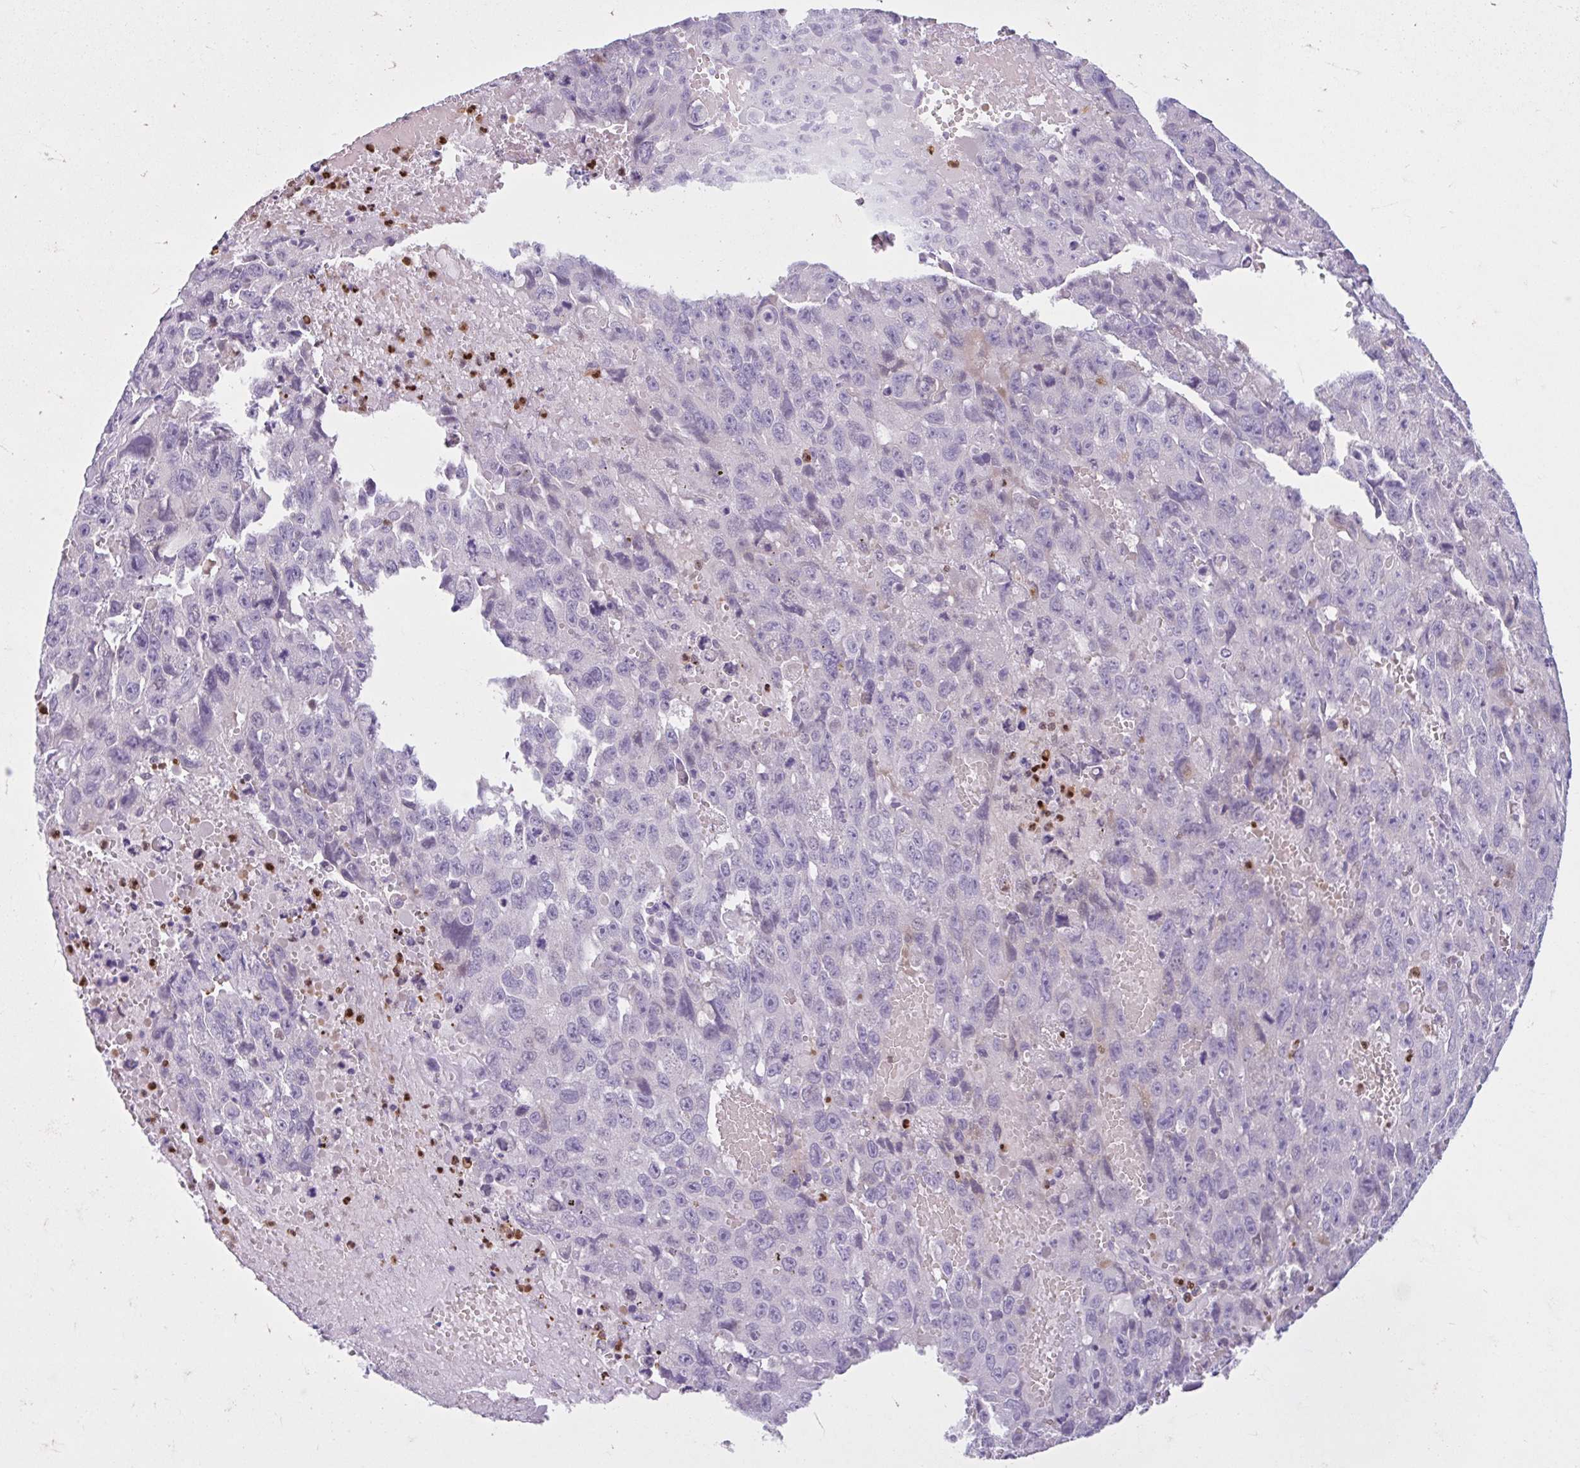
{"staining": {"intensity": "negative", "quantity": "none", "location": "none"}, "tissue": "testis cancer", "cell_type": "Tumor cells", "image_type": "cancer", "snomed": [{"axis": "morphology", "description": "Seminoma, NOS"}, {"axis": "topography", "description": "Testis"}], "caption": "IHC of human seminoma (testis) demonstrates no positivity in tumor cells.", "gene": "CEP120", "patient": {"sex": "male", "age": 26}}